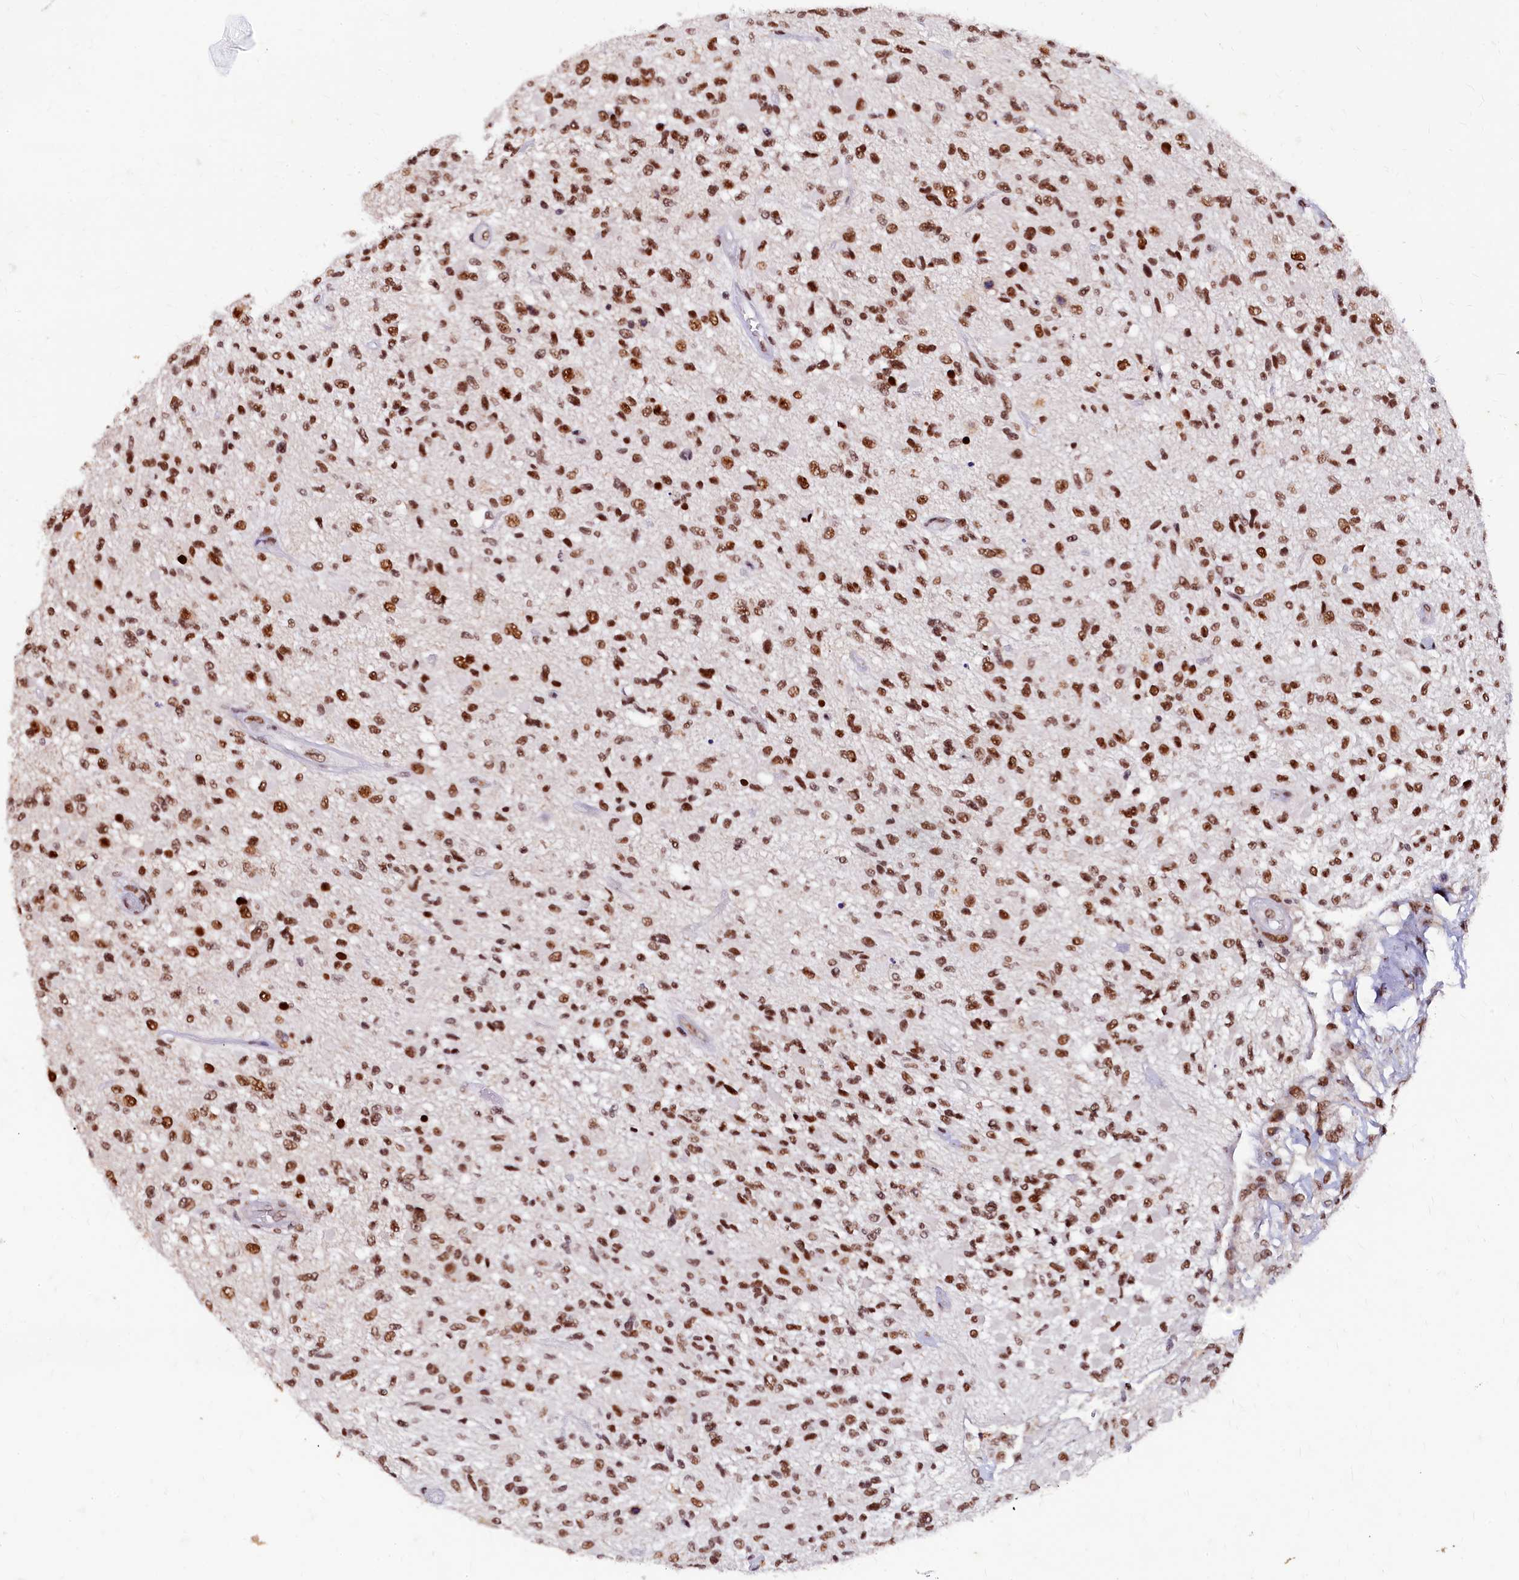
{"staining": {"intensity": "moderate", "quantity": ">75%", "location": "nuclear"}, "tissue": "glioma", "cell_type": "Tumor cells", "image_type": "cancer", "snomed": [{"axis": "morphology", "description": "Glioma, malignant, High grade"}, {"axis": "morphology", "description": "Glioblastoma, NOS"}, {"axis": "topography", "description": "Brain"}], "caption": "Immunohistochemistry photomicrograph of human glioma stained for a protein (brown), which reveals medium levels of moderate nuclear expression in approximately >75% of tumor cells.", "gene": "CPSF7", "patient": {"sex": "male", "age": 60}}